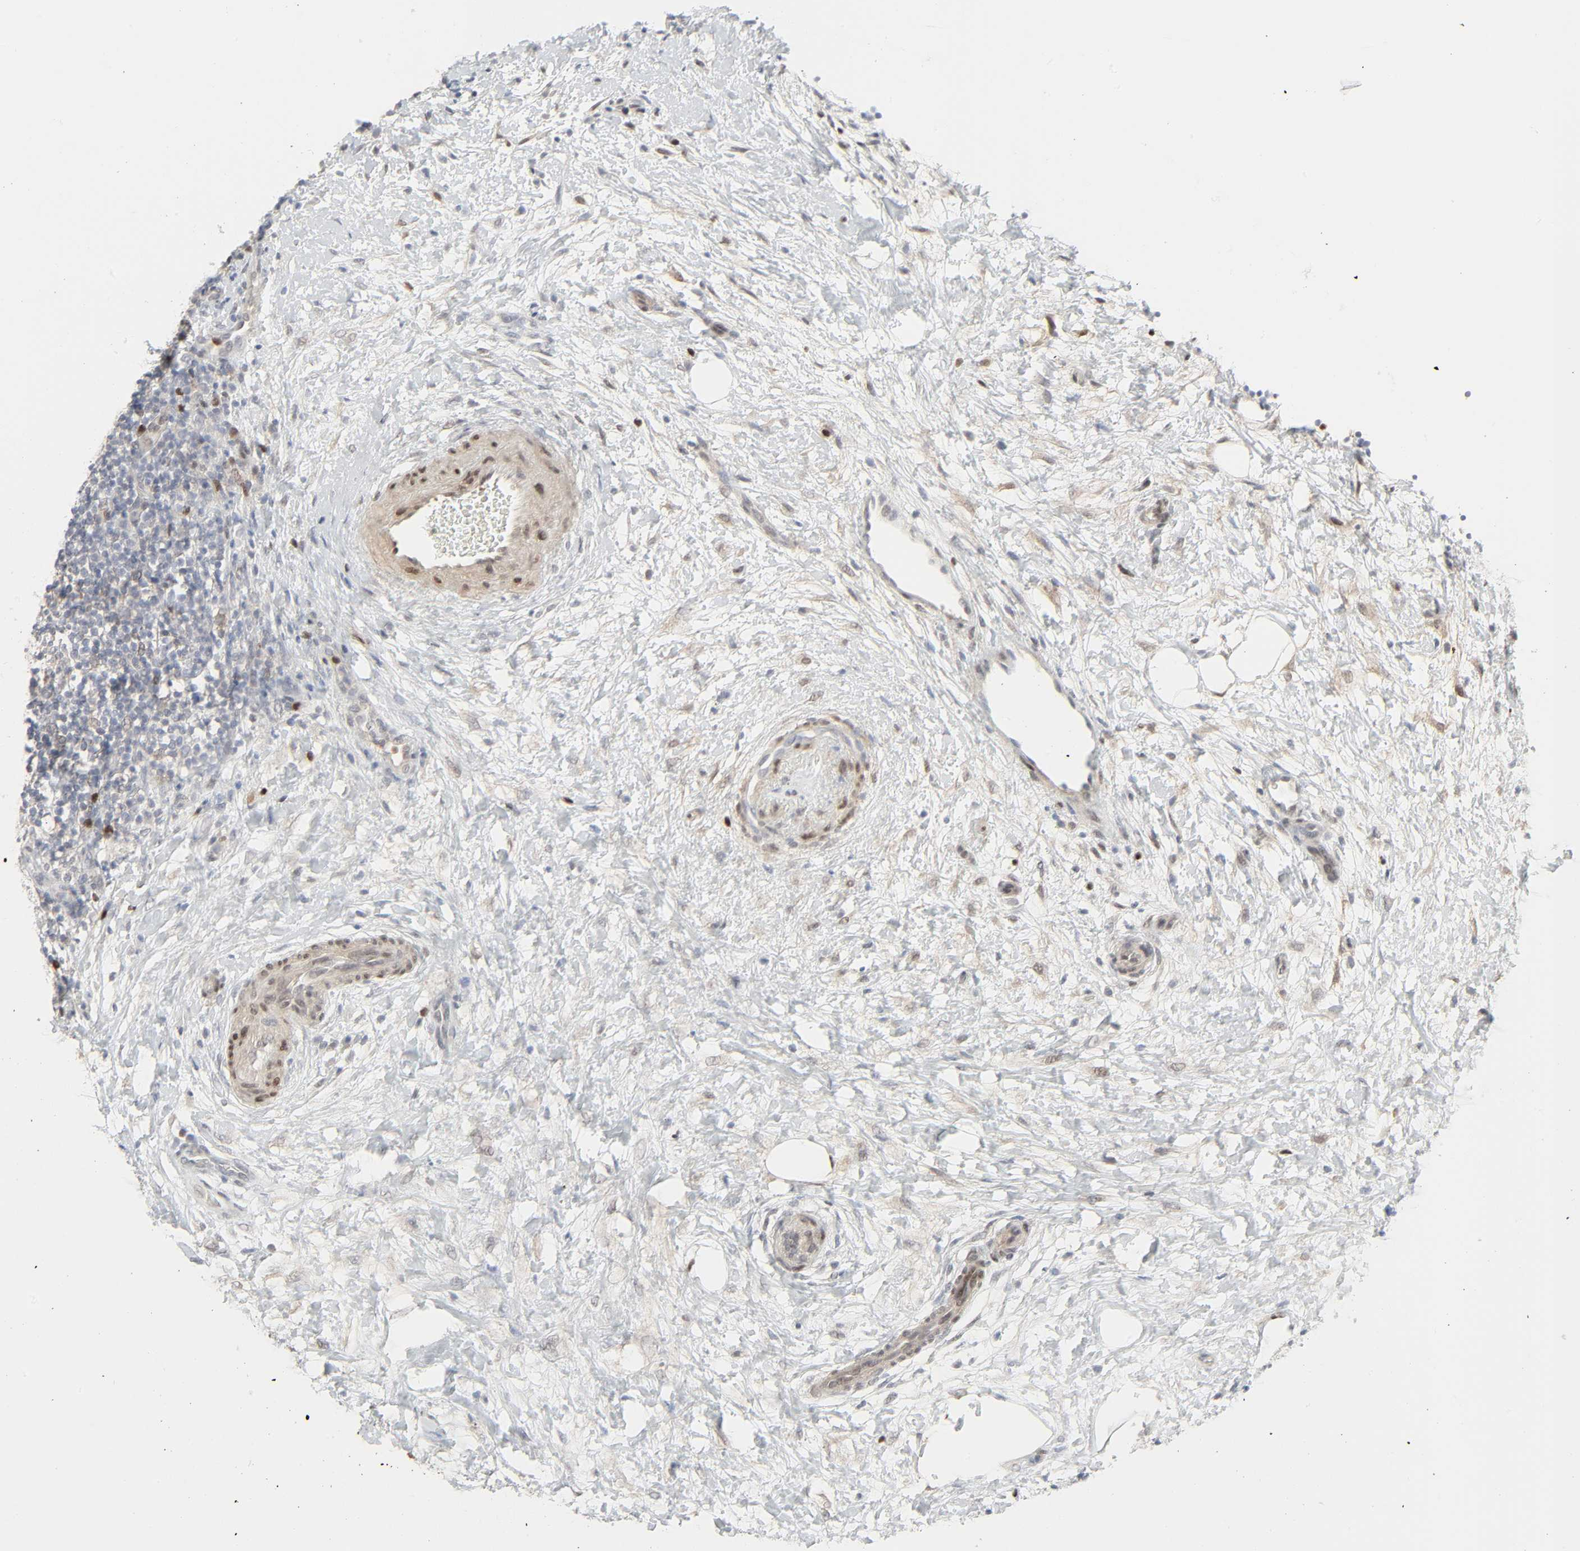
{"staining": {"intensity": "negative", "quantity": "none", "location": "none"}, "tissue": "lymphoma", "cell_type": "Tumor cells", "image_type": "cancer", "snomed": [{"axis": "morphology", "description": "Malignant lymphoma, non-Hodgkin's type, Low grade"}, {"axis": "topography", "description": "Lymph node"}], "caption": "Histopathology image shows no significant protein staining in tumor cells of lymphoma.", "gene": "ZBTB16", "patient": {"sex": "female", "age": 76}}